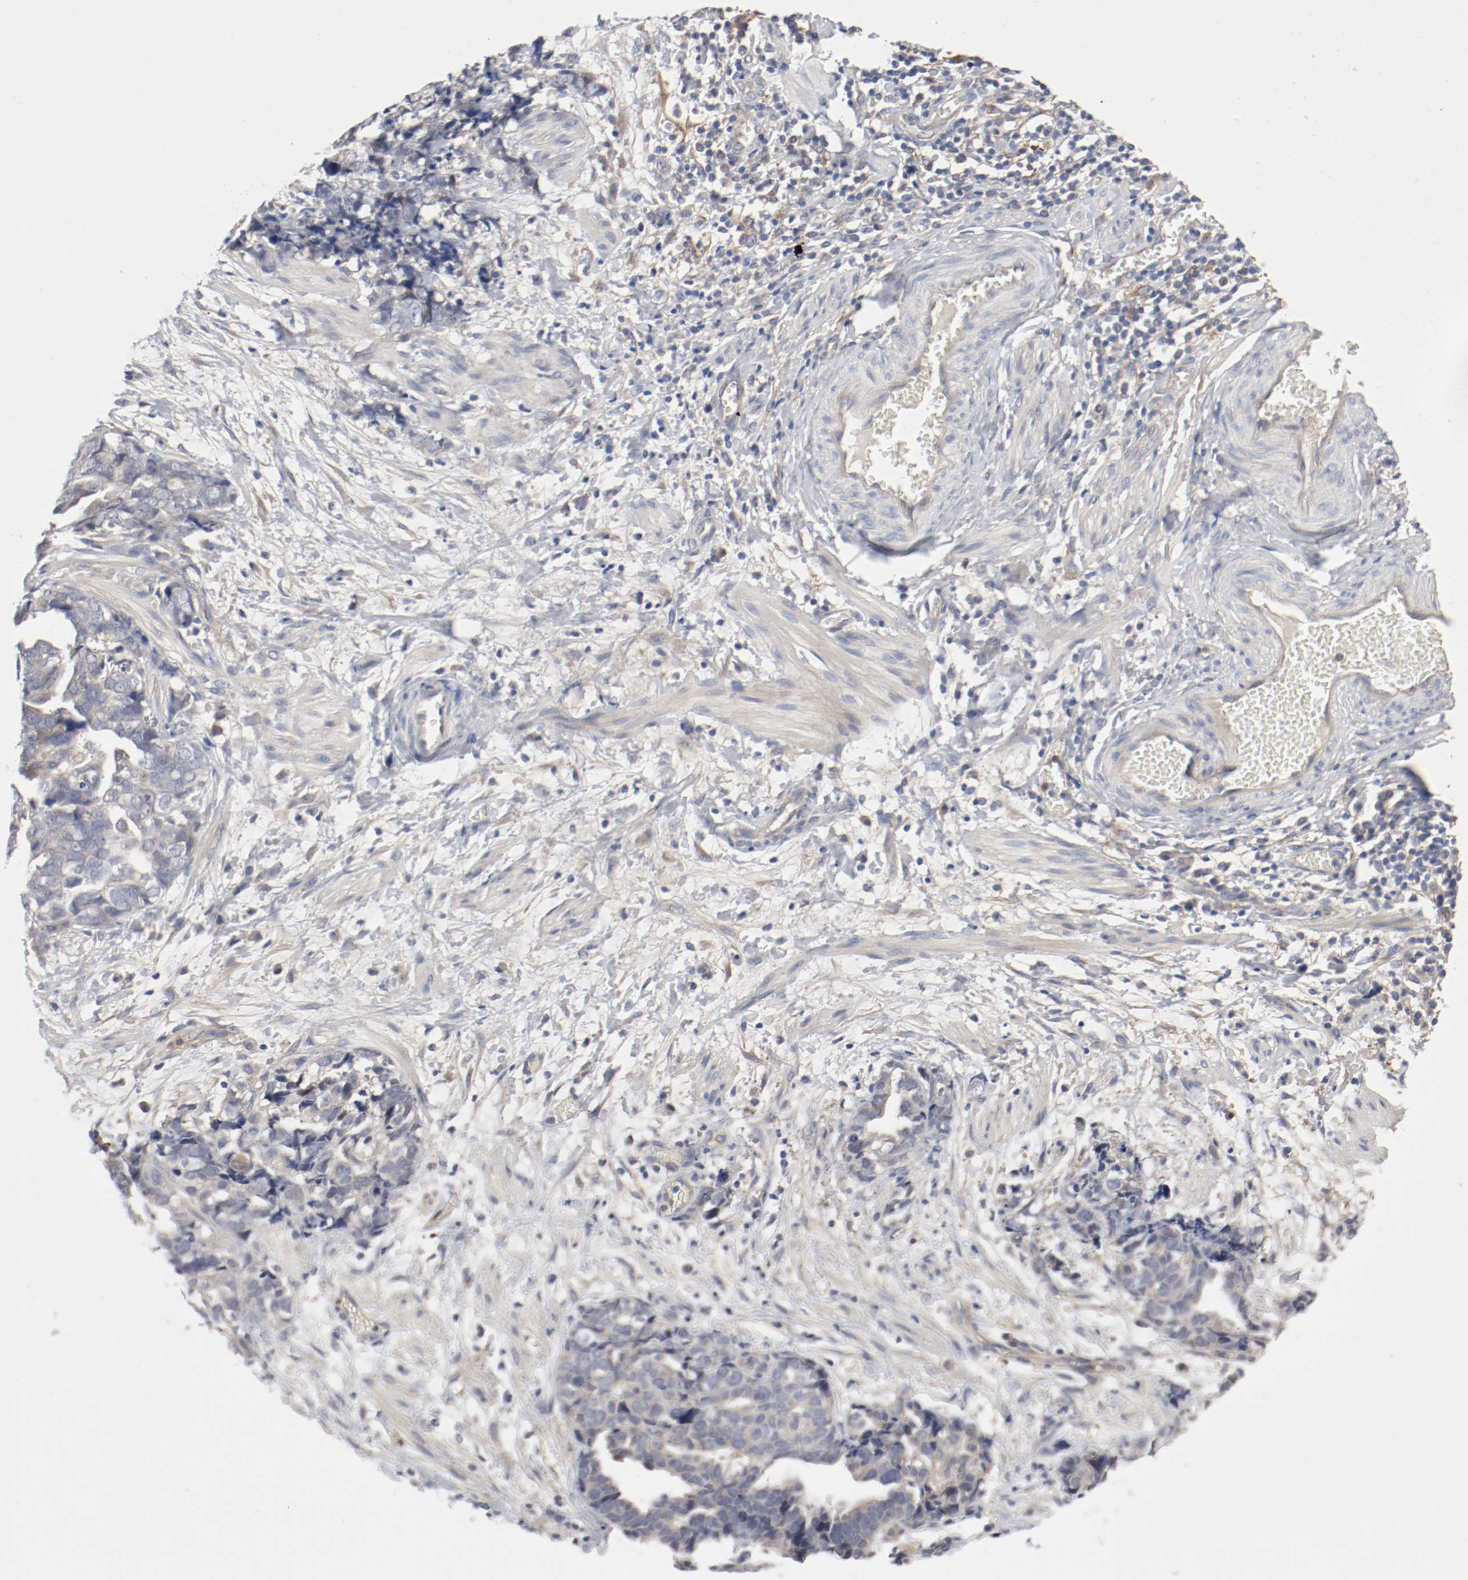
{"staining": {"intensity": "weak", "quantity": "25%-75%", "location": "cytoplasmic/membranous"}, "tissue": "ovarian cancer", "cell_type": "Tumor cells", "image_type": "cancer", "snomed": [{"axis": "morphology", "description": "Normal tissue, NOS"}, {"axis": "morphology", "description": "Cystadenocarcinoma, serous, NOS"}, {"axis": "topography", "description": "Fallopian tube"}, {"axis": "topography", "description": "Ovary"}], "caption": "Brown immunohistochemical staining in human ovarian cancer (serous cystadenocarcinoma) demonstrates weak cytoplasmic/membranous positivity in about 25%-75% of tumor cells.", "gene": "REN", "patient": {"sex": "female", "age": 56}}